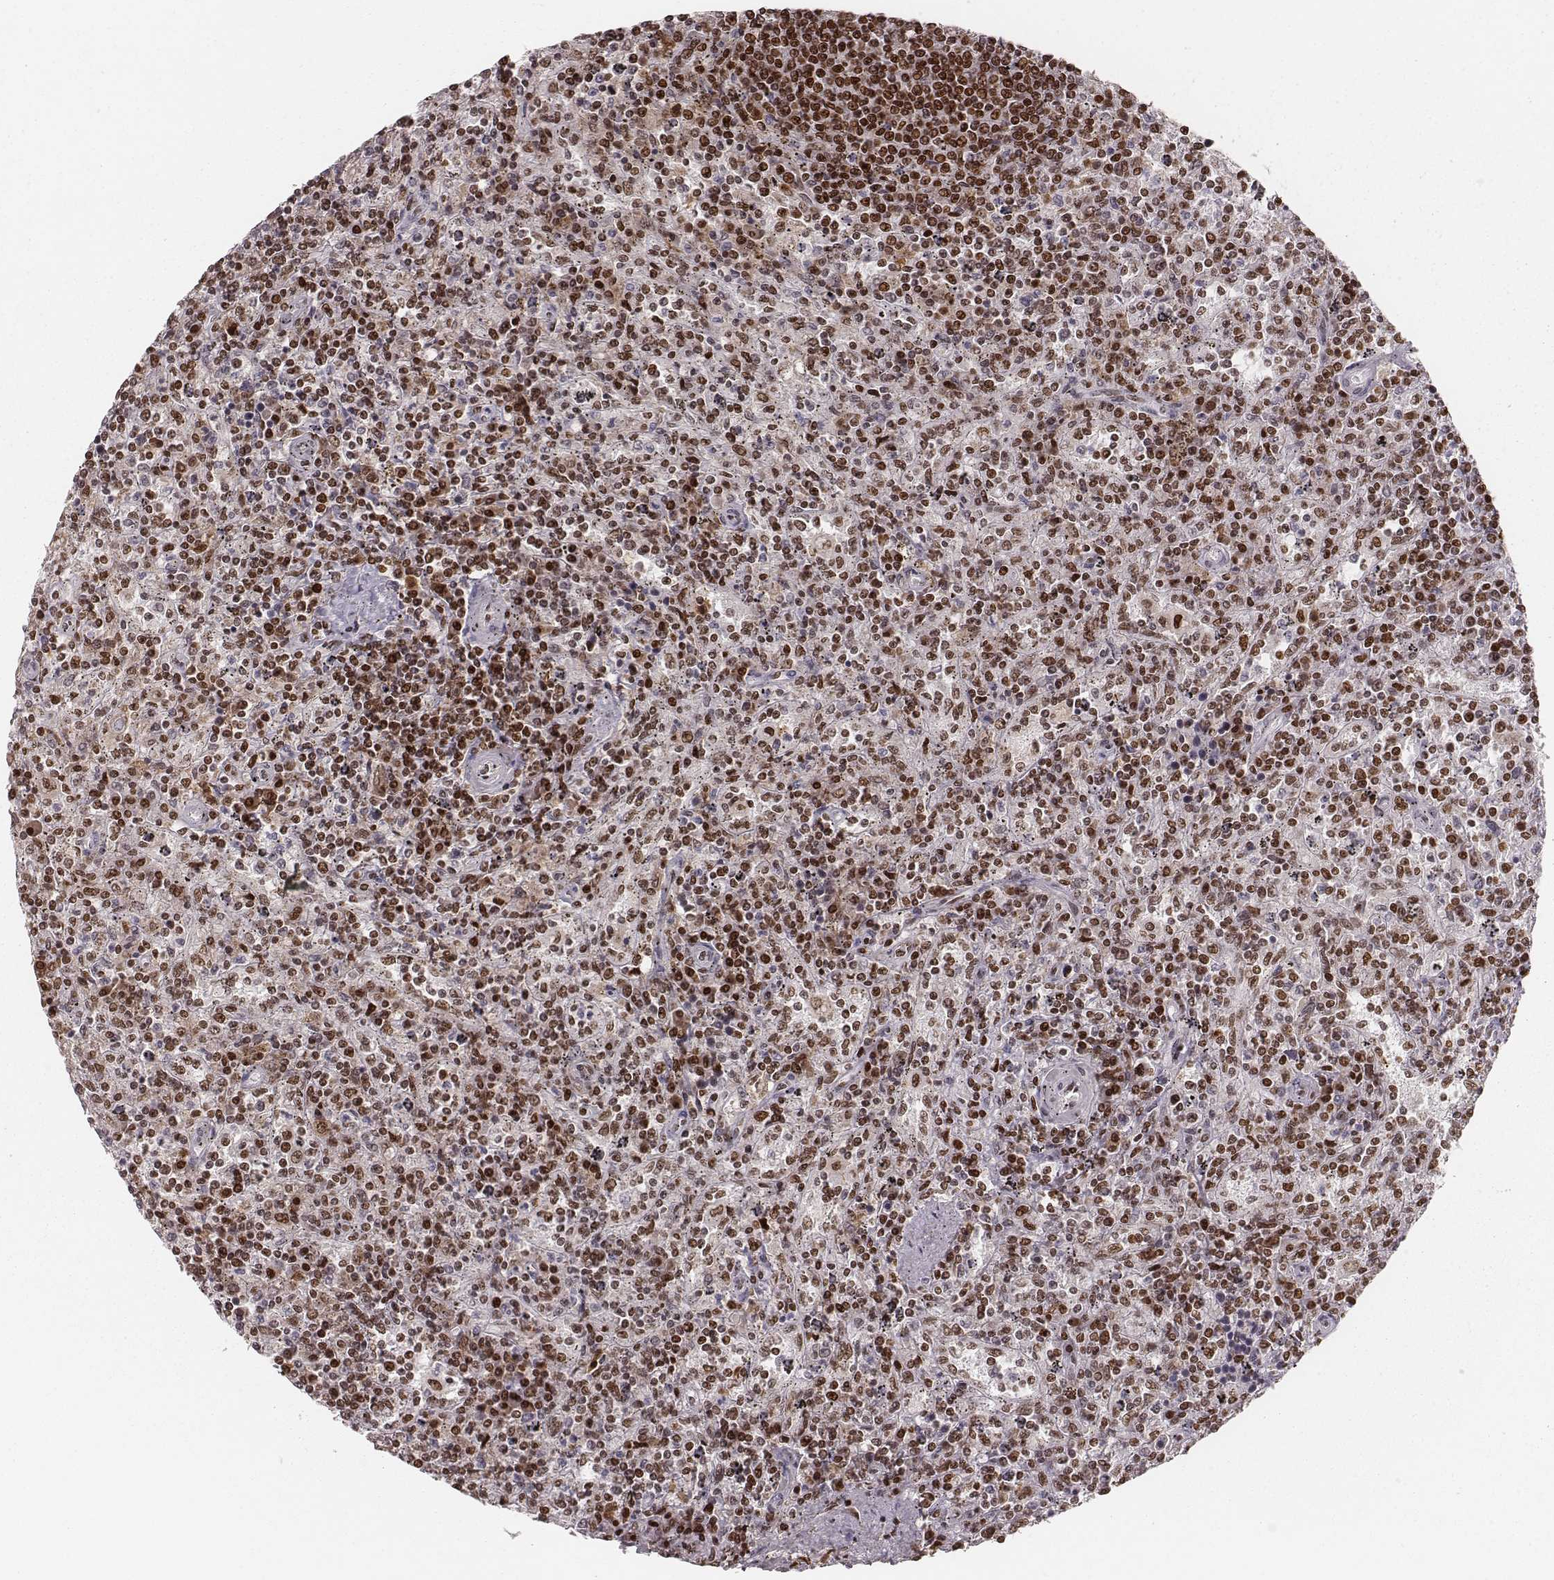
{"staining": {"intensity": "moderate", "quantity": ">75%", "location": "nuclear"}, "tissue": "lymphoma", "cell_type": "Tumor cells", "image_type": "cancer", "snomed": [{"axis": "morphology", "description": "Malignant lymphoma, non-Hodgkin's type, Low grade"}, {"axis": "topography", "description": "Spleen"}], "caption": "A photomicrograph showing moderate nuclear expression in about >75% of tumor cells in lymphoma, as visualized by brown immunohistochemical staining.", "gene": "PARP1", "patient": {"sex": "male", "age": 62}}